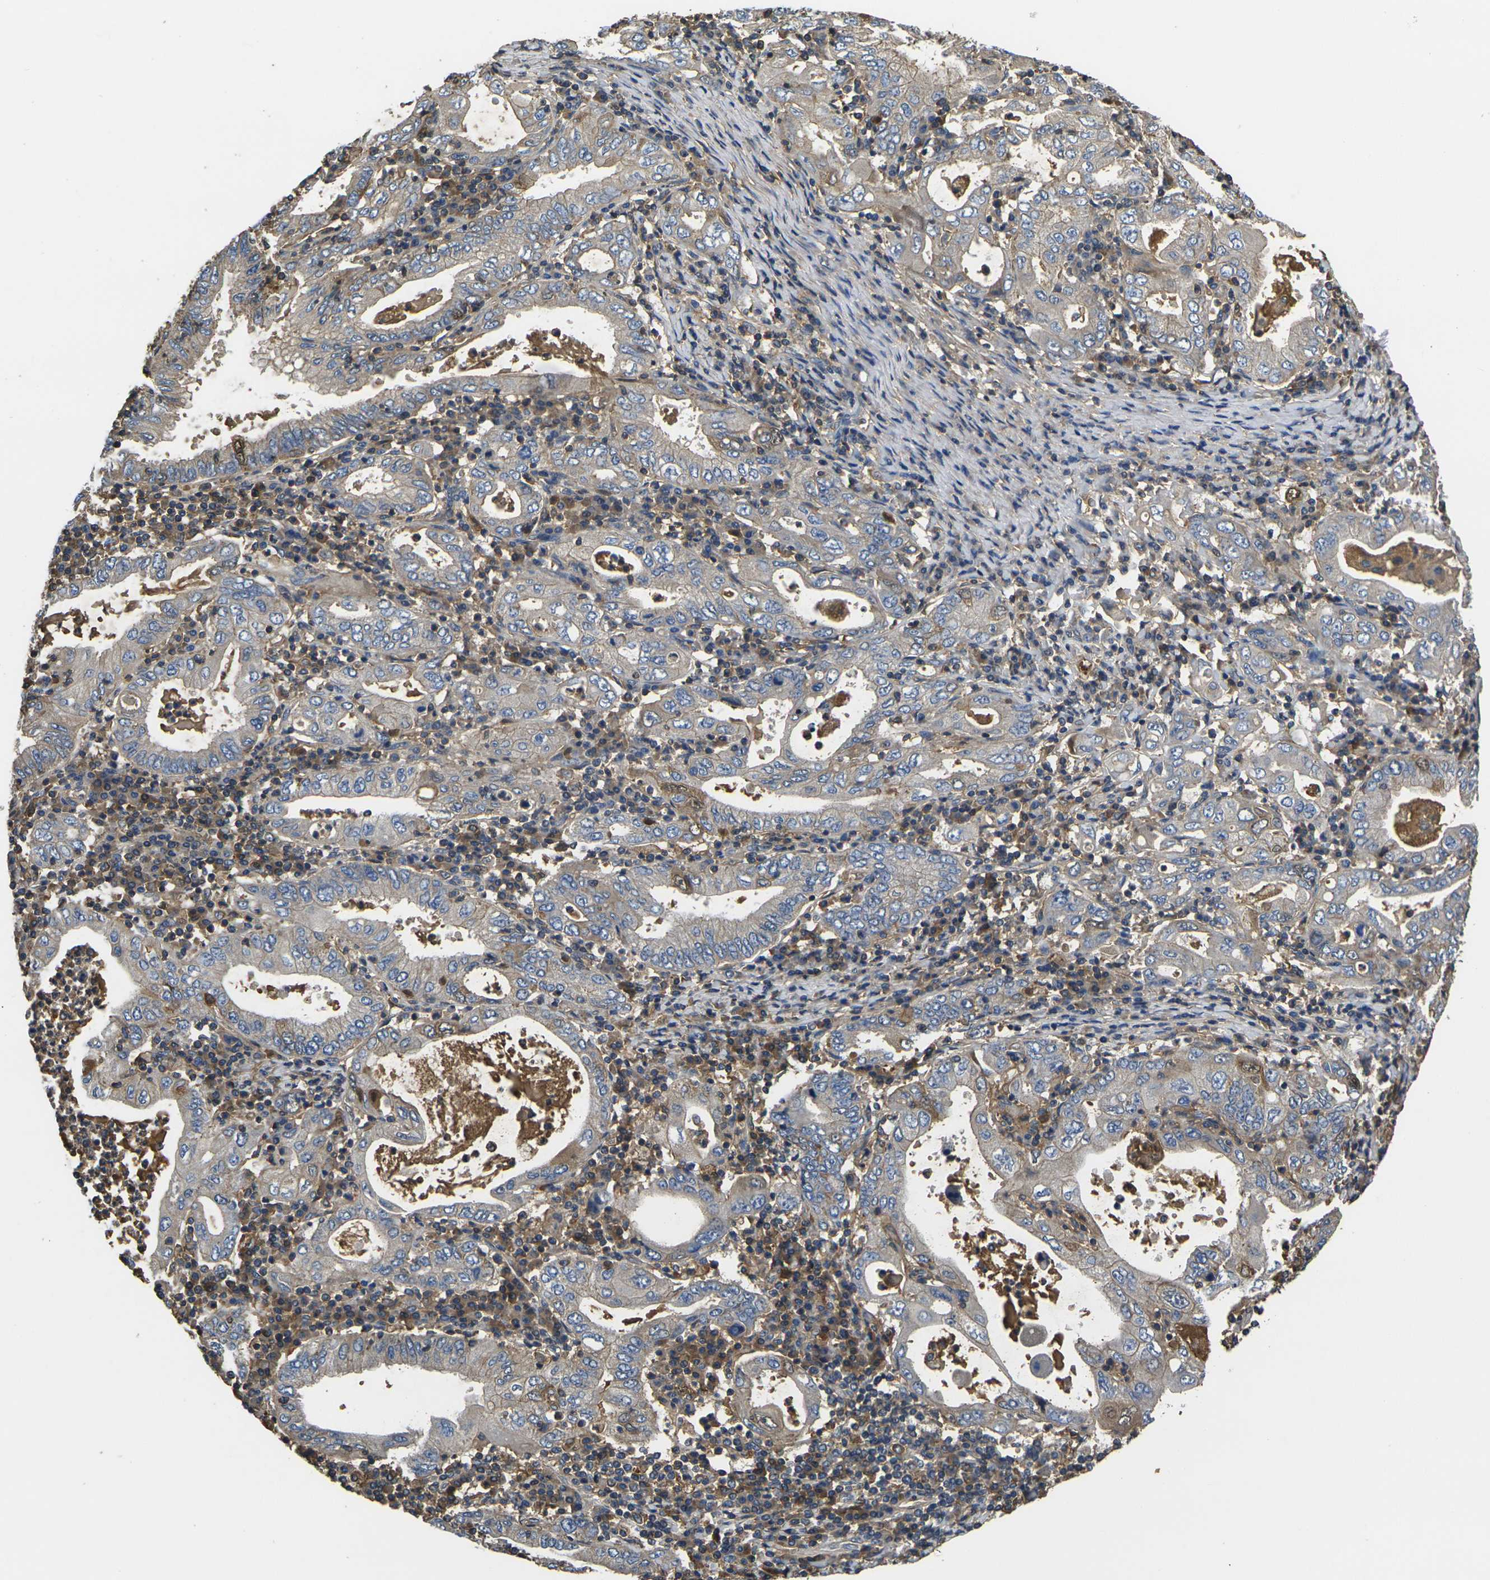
{"staining": {"intensity": "weak", "quantity": ">75%", "location": "cytoplasmic/membranous"}, "tissue": "stomach cancer", "cell_type": "Tumor cells", "image_type": "cancer", "snomed": [{"axis": "morphology", "description": "Normal tissue, NOS"}, {"axis": "morphology", "description": "Adenocarcinoma, NOS"}, {"axis": "topography", "description": "Esophagus"}, {"axis": "topography", "description": "Stomach, upper"}, {"axis": "topography", "description": "Peripheral nerve tissue"}], "caption": "Protein staining displays weak cytoplasmic/membranous expression in about >75% of tumor cells in adenocarcinoma (stomach).", "gene": "HSPG2", "patient": {"sex": "male", "age": 62}}